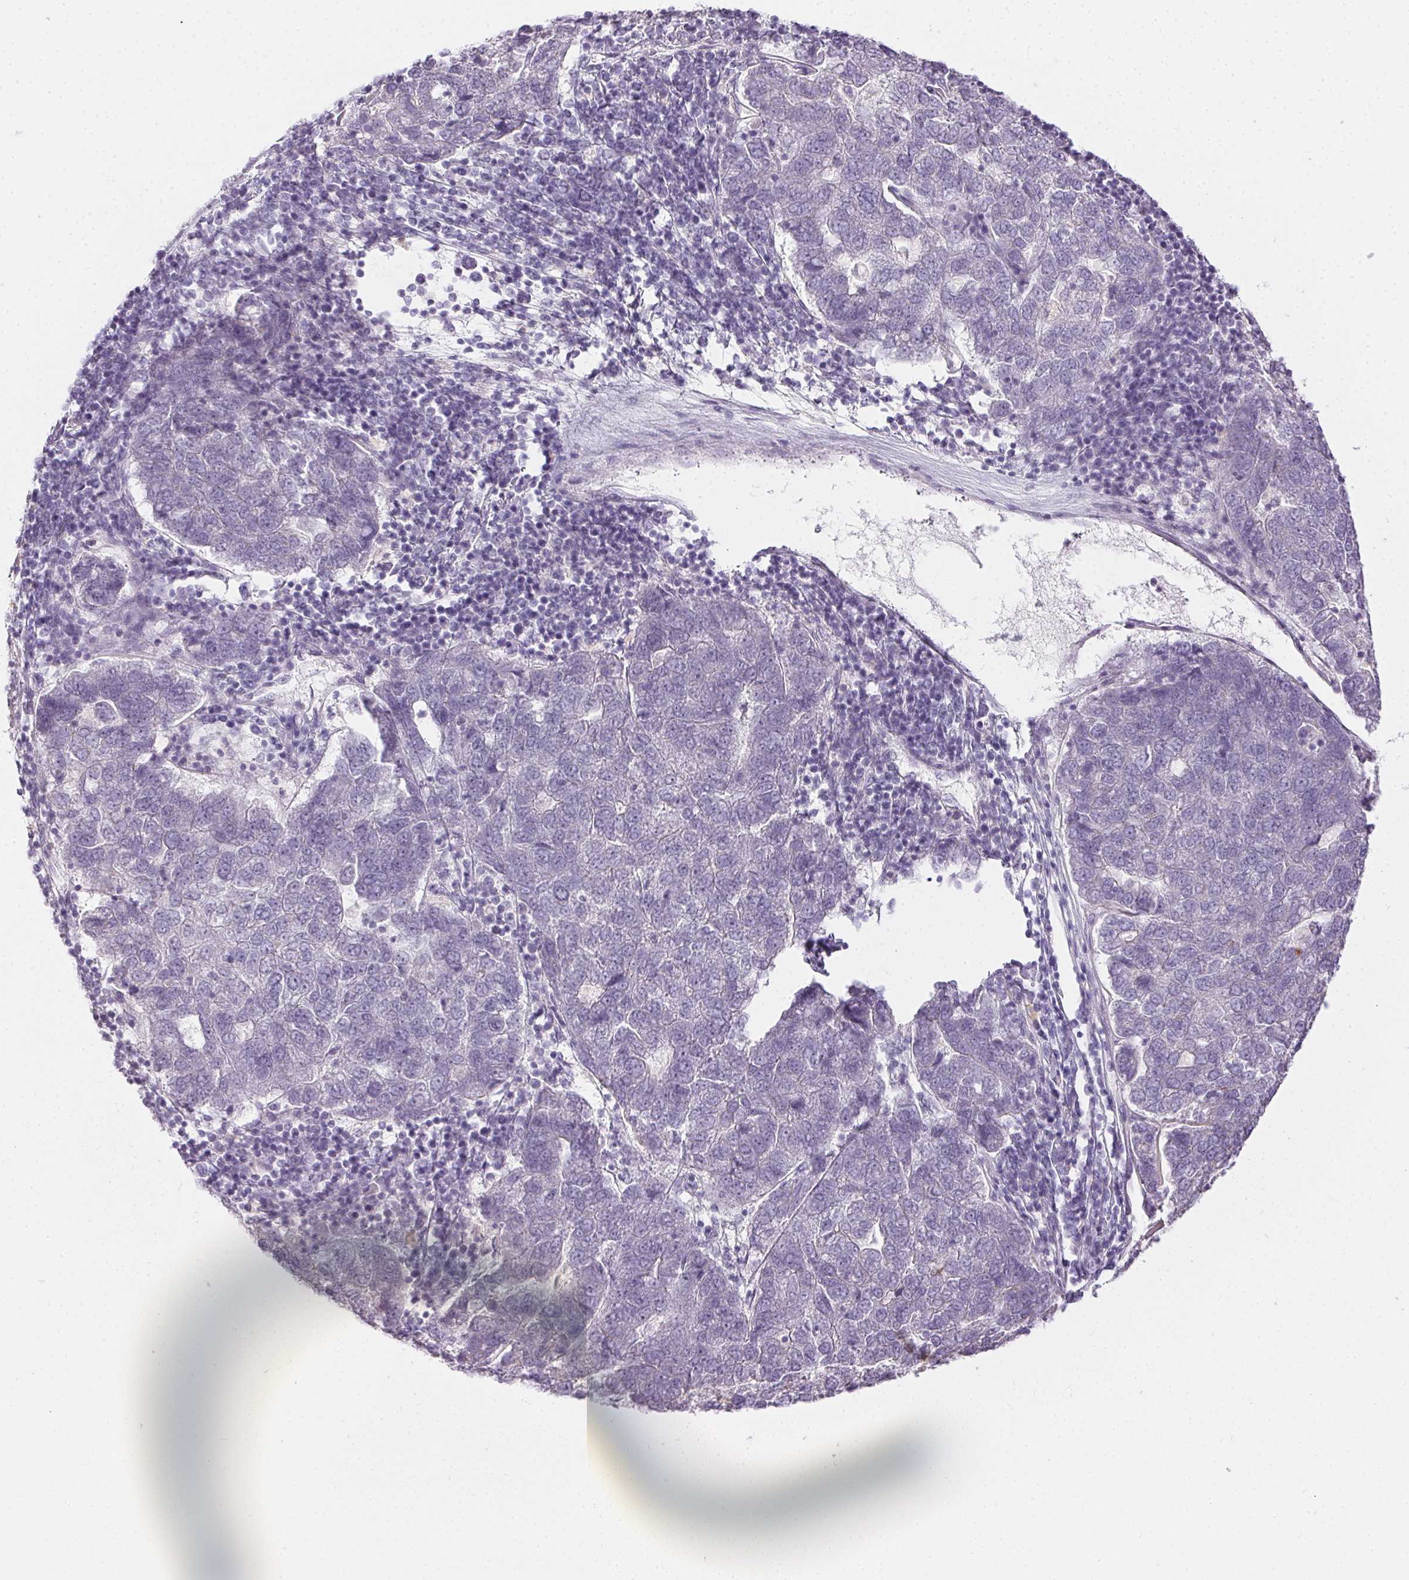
{"staining": {"intensity": "negative", "quantity": "none", "location": "none"}, "tissue": "pancreatic cancer", "cell_type": "Tumor cells", "image_type": "cancer", "snomed": [{"axis": "morphology", "description": "Adenocarcinoma, NOS"}, {"axis": "topography", "description": "Pancreas"}], "caption": "Immunohistochemistry micrograph of neoplastic tissue: pancreatic adenocarcinoma stained with DAB (3,3'-diaminobenzidine) exhibits no significant protein expression in tumor cells.", "gene": "CTCFL", "patient": {"sex": "female", "age": 61}}